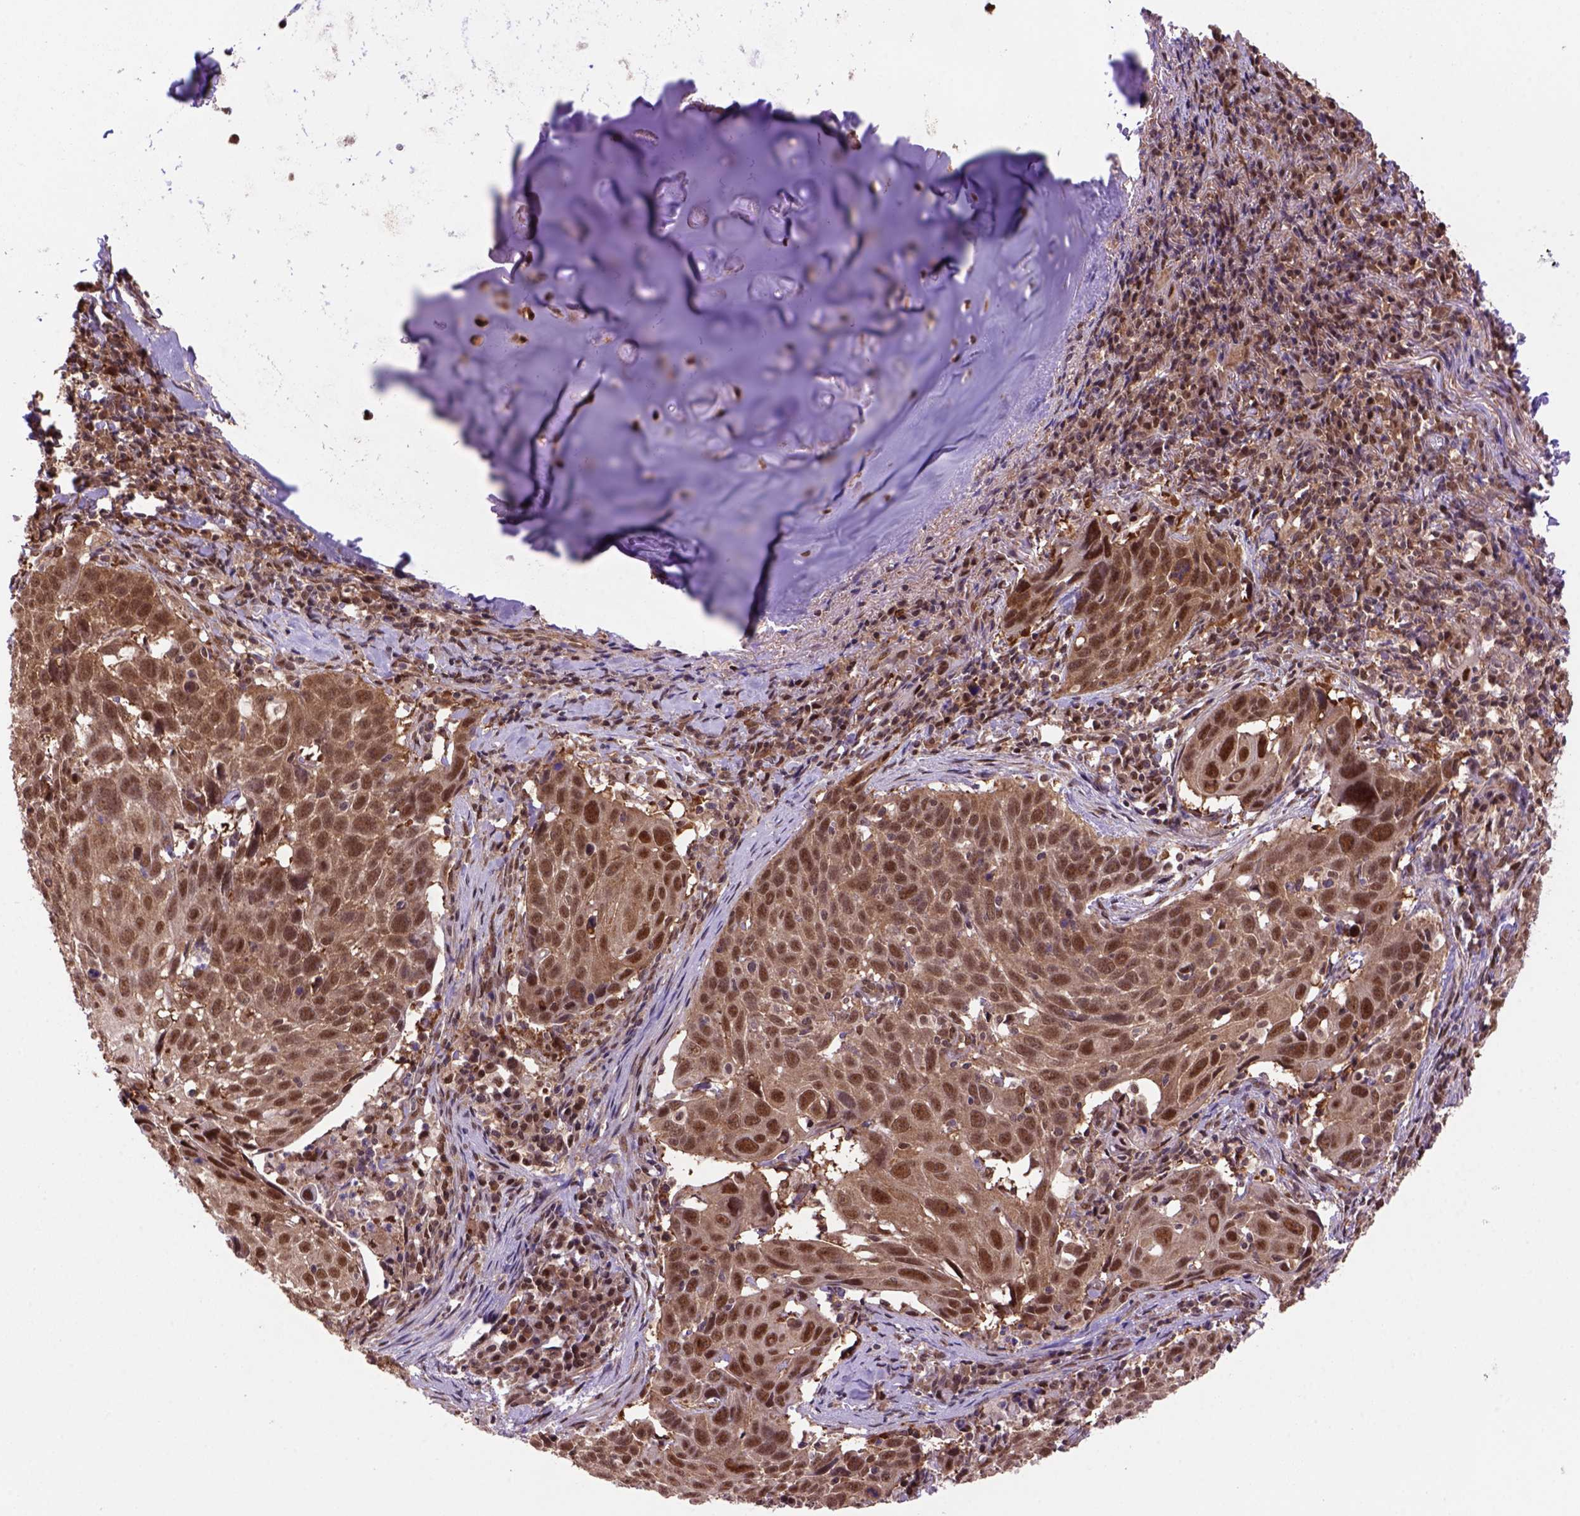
{"staining": {"intensity": "moderate", "quantity": ">75%", "location": "cytoplasmic/membranous,nuclear"}, "tissue": "lung cancer", "cell_type": "Tumor cells", "image_type": "cancer", "snomed": [{"axis": "morphology", "description": "Squamous cell carcinoma, NOS"}, {"axis": "topography", "description": "Lung"}], "caption": "A brown stain shows moderate cytoplasmic/membranous and nuclear positivity of a protein in human squamous cell carcinoma (lung) tumor cells.", "gene": "PSMC2", "patient": {"sex": "male", "age": 57}}